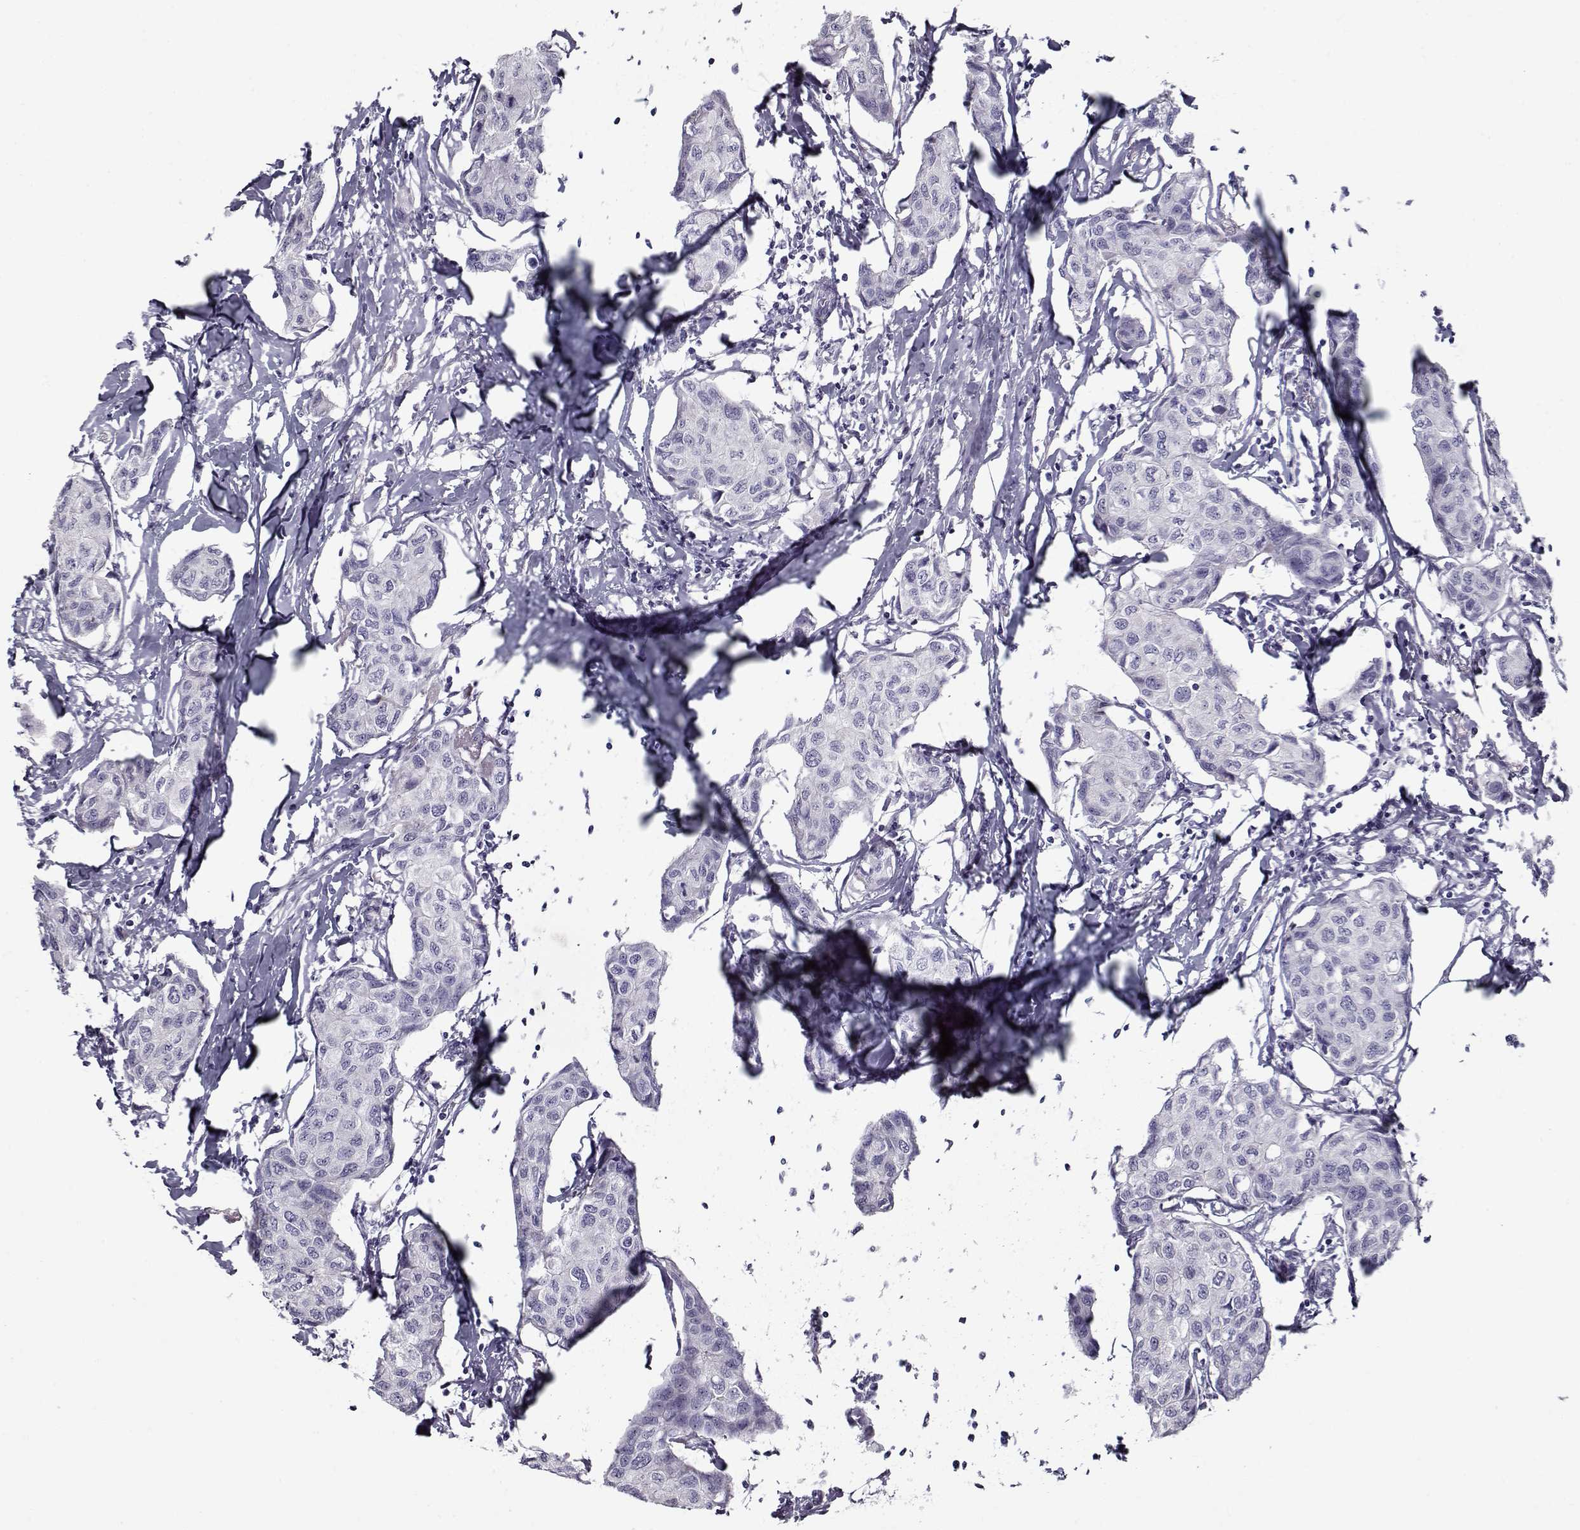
{"staining": {"intensity": "negative", "quantity": "none", "location": "none"}, "tissue": "breast cancer", "cell_type": "Tumor cells", "image_type": "cancer", "snomed": [{"axis": "morphology", "description": "Duct carcinoma"}, {"axis": "topography", "description": "Breast"}], "caption": "A micrograph of breast invasive ductal carcinoma stained for a protein exhibits no brown staining in tumor cells.", "gene": "GAGE2A", "patient": {"sex": "female", "age": 80}}